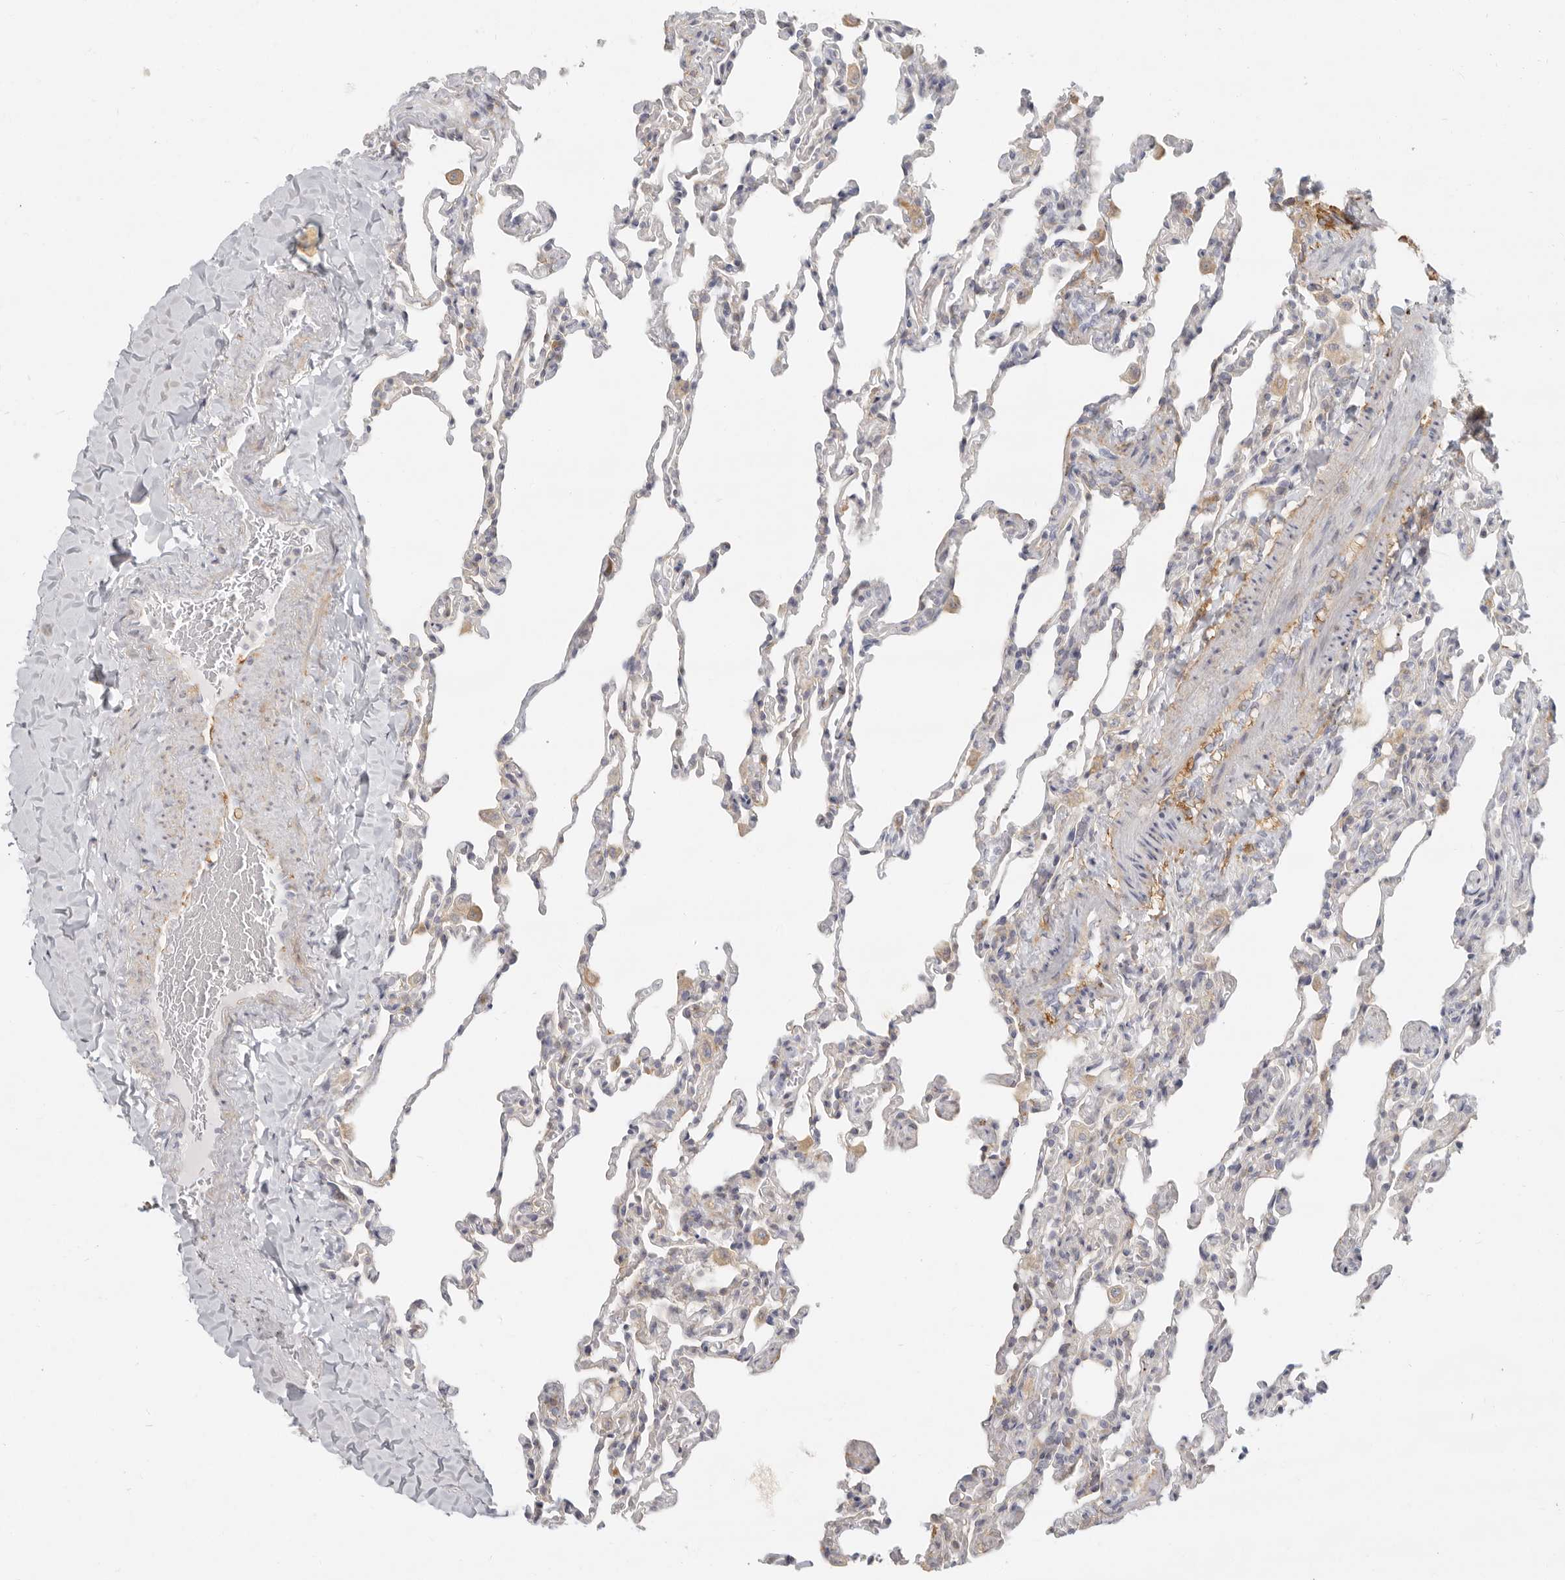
{"staining": {"intensity": "negative", "quantity": "none", "location": "none"}, "tissue": "lung", "cell_type": "Alveolar cells", "image_type": "normal", "snomed": [{"axis": "morphology", "description": "Normal tissue, NOS"}, {"axis": "topography", "description": "Lung"}], "caption": "The immunohistochemistry photomicrograph has no significant staining in alveolar cells of lung.", "gene": "NIBAN1", "patient": {"sex": "male", "age": 20}}